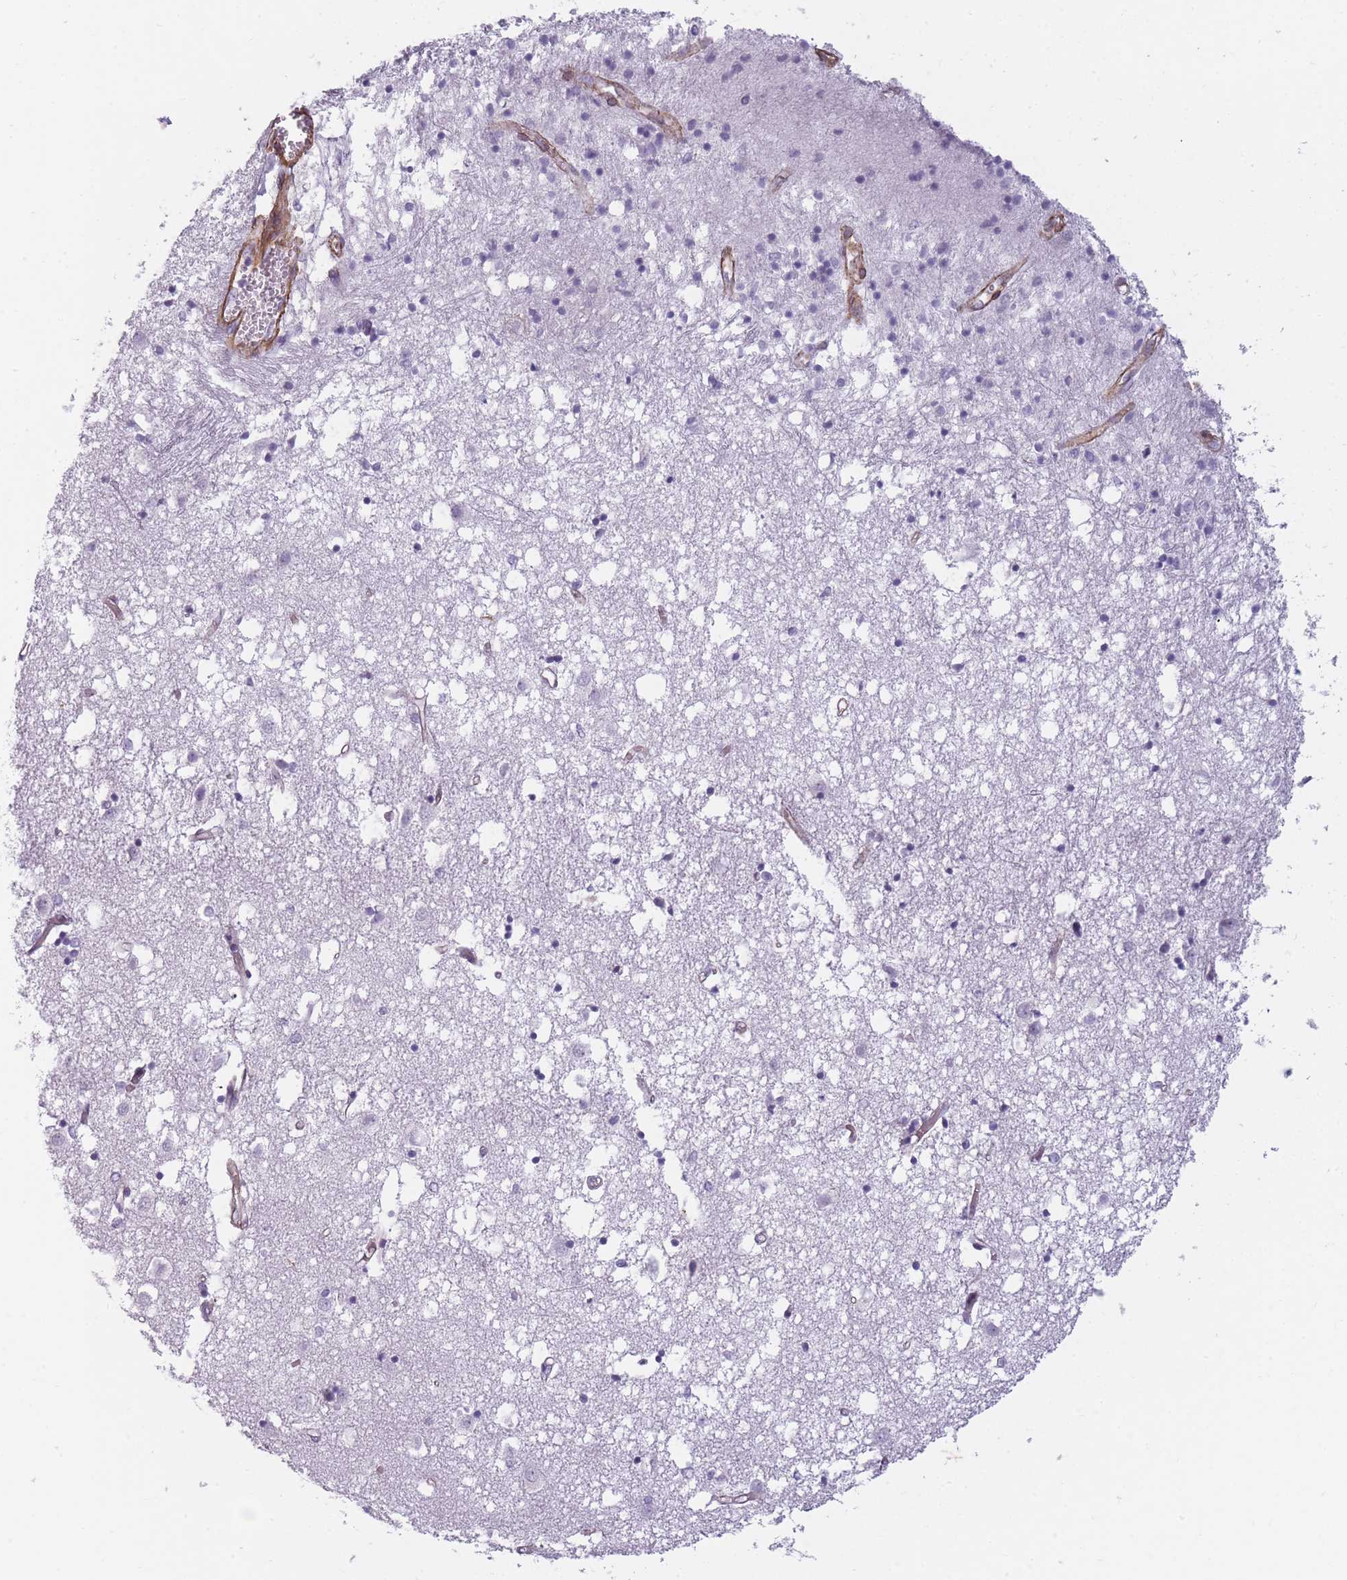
{"staining": {"intensity": "negative", "quantity": "none", "location": "none"}, "tissue": "caudate", "cell_type": "Glial cells", "image_type": "normal", "snomed": [{"axis": "morphology", "description": "Normal tissue, NOS"}, {"axis": "topography", "description": "Lateral ventricle wall"}], "caption": "This is an immunohistochemistry (IHC) micrograph of benign caudate. There is no staining in glial cells.", "gene": "OR6B2", "patient": {"sex": "male", "age": 70}}